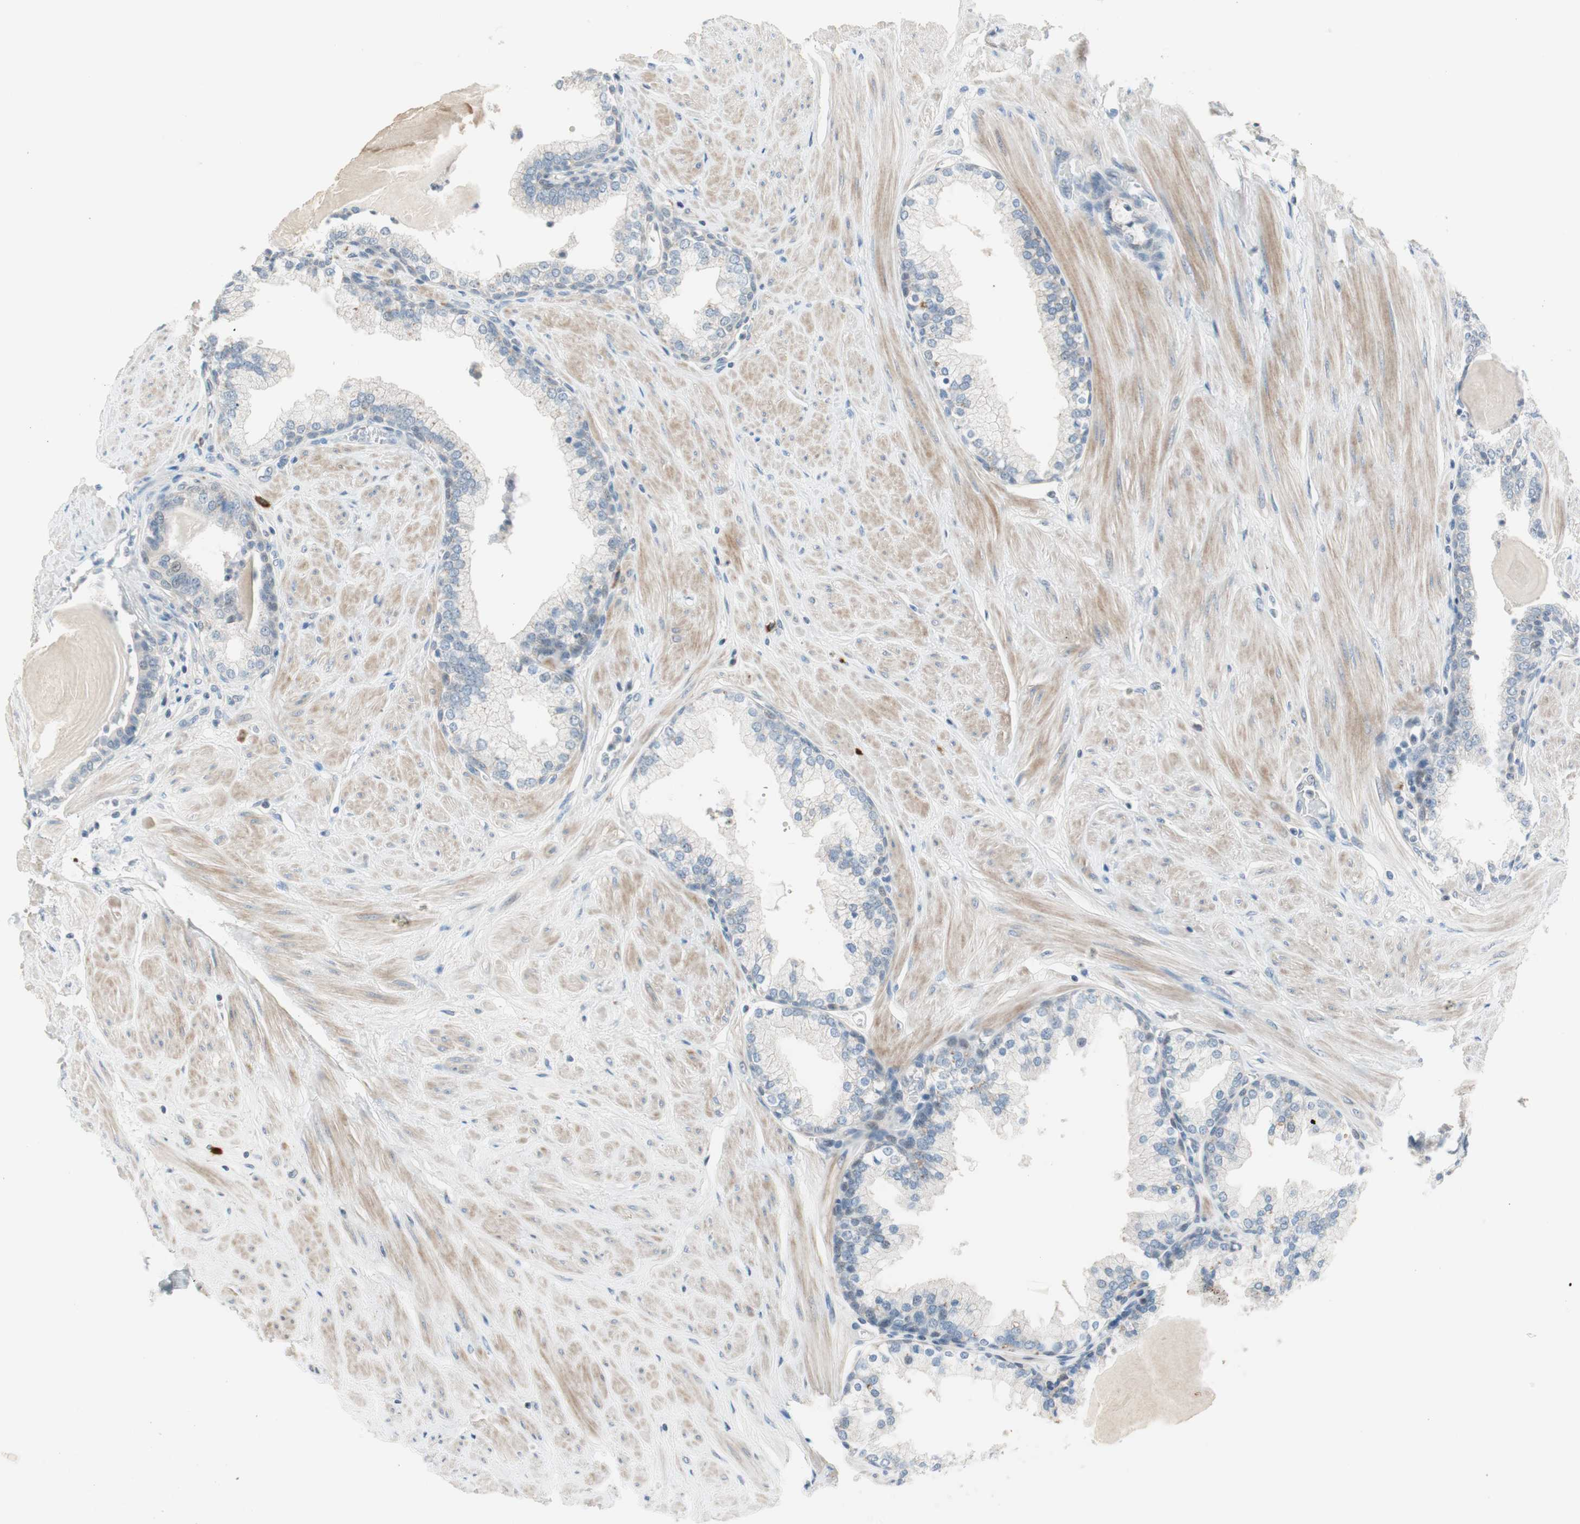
{"staining": {"intensity": "negative", "quantity": "none", "location": "none"}, "tissue": "prostate", "cell_type": "Glandular cells", "image_type": "normal", "snomed": [{"axis": "morphology", "description": "Normal tissue, NOS"}, {"axis": "topography", "description": "Prostate"}], "caption": "Micrograph shows no protein positivity in glandular cells of normal prostate.", "gene": "PDZK1", "patient": {"sex": "male", "age": 51}}